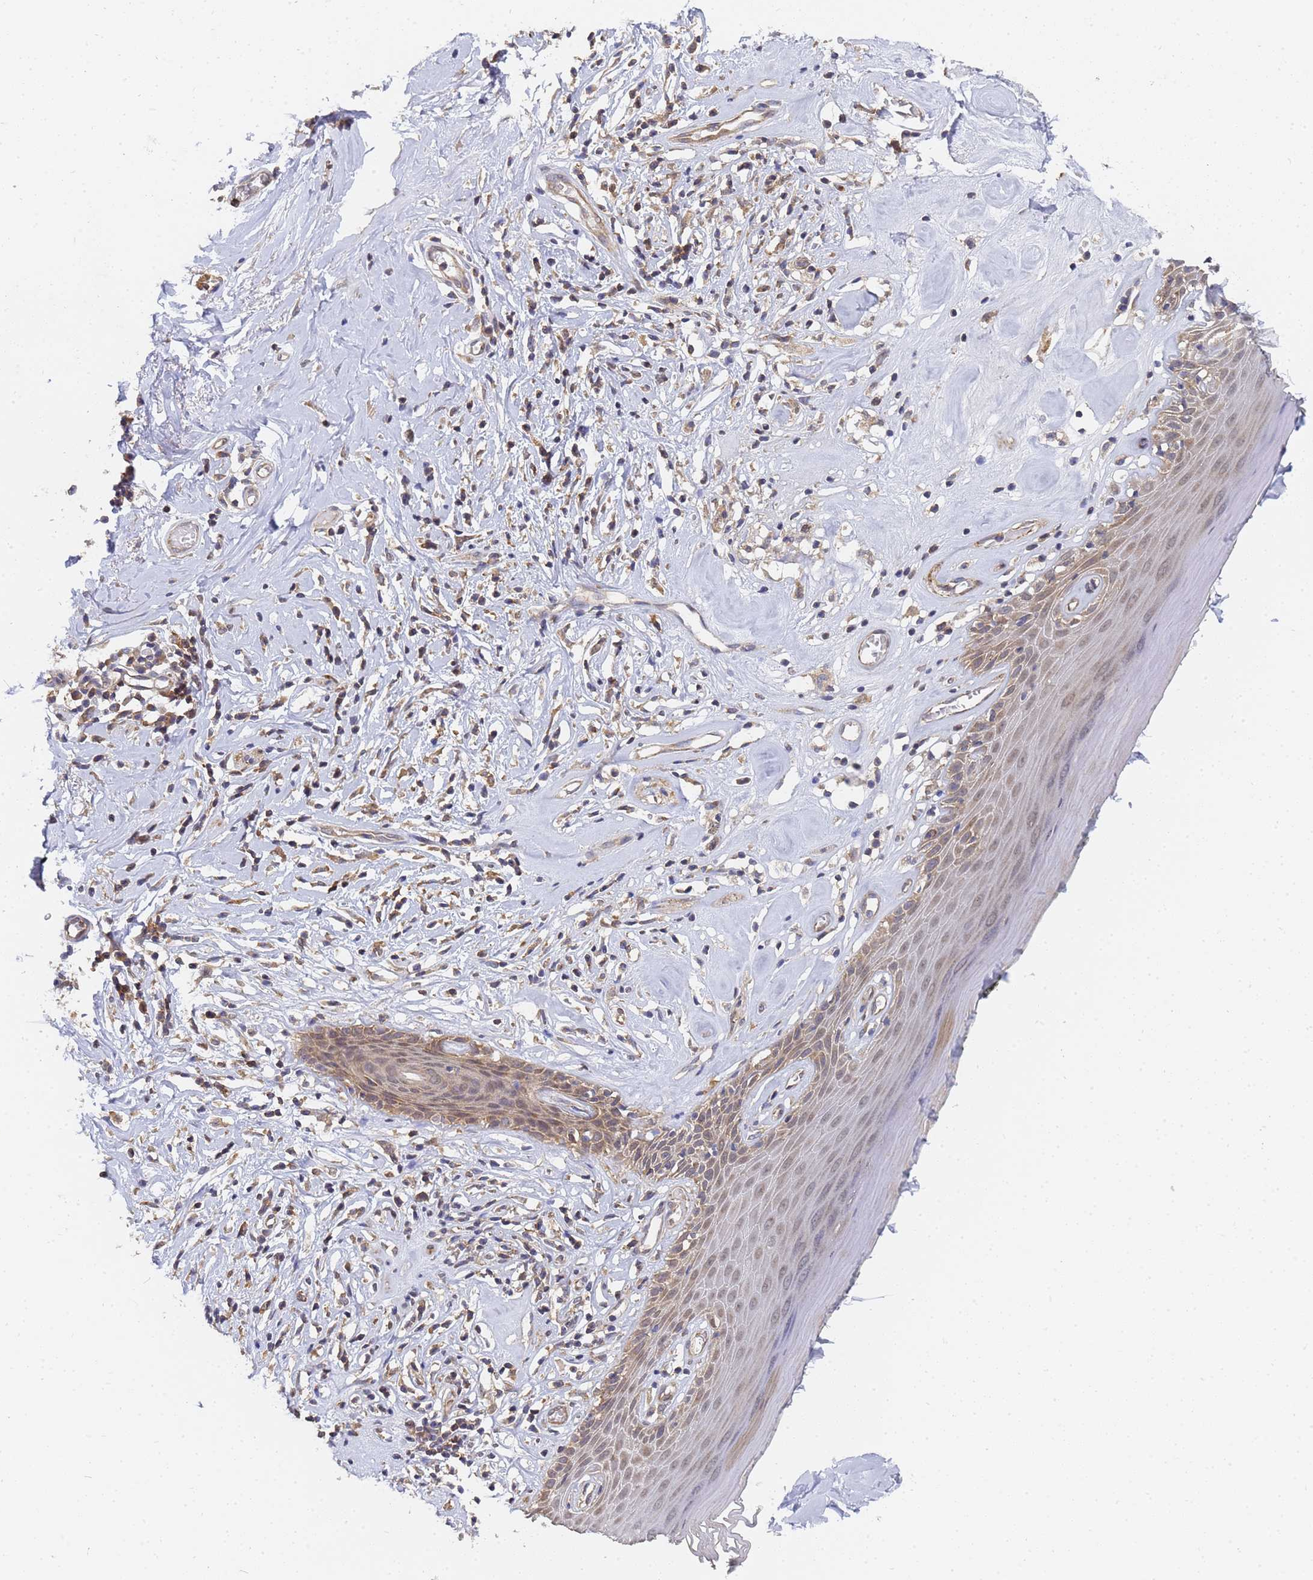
{"staining": {"intensity": "moderate", "quantity": "25%-75%", "location": "cytoplasmic/membranous"}, "tissue": "skin", "cell_type": "Epidermal cells", "image_type": "normal", "snomed": [{"axis": "morphology", "description": "Normal tissue, NOS"}, {"axis": "morphology", "description": "Inflammation, NOS"}, {"axis": "topography", "description": "Vulva"}], "caption": "Immunohistochemistry (IHC) of unremarkable human skin displays medium levels of moderate cytoplasmic/membranous expression in approximately 25%-75% of epidermal cells.", "gene": "ALS2CL", "patient": {"sex": "female", "age": 84}}